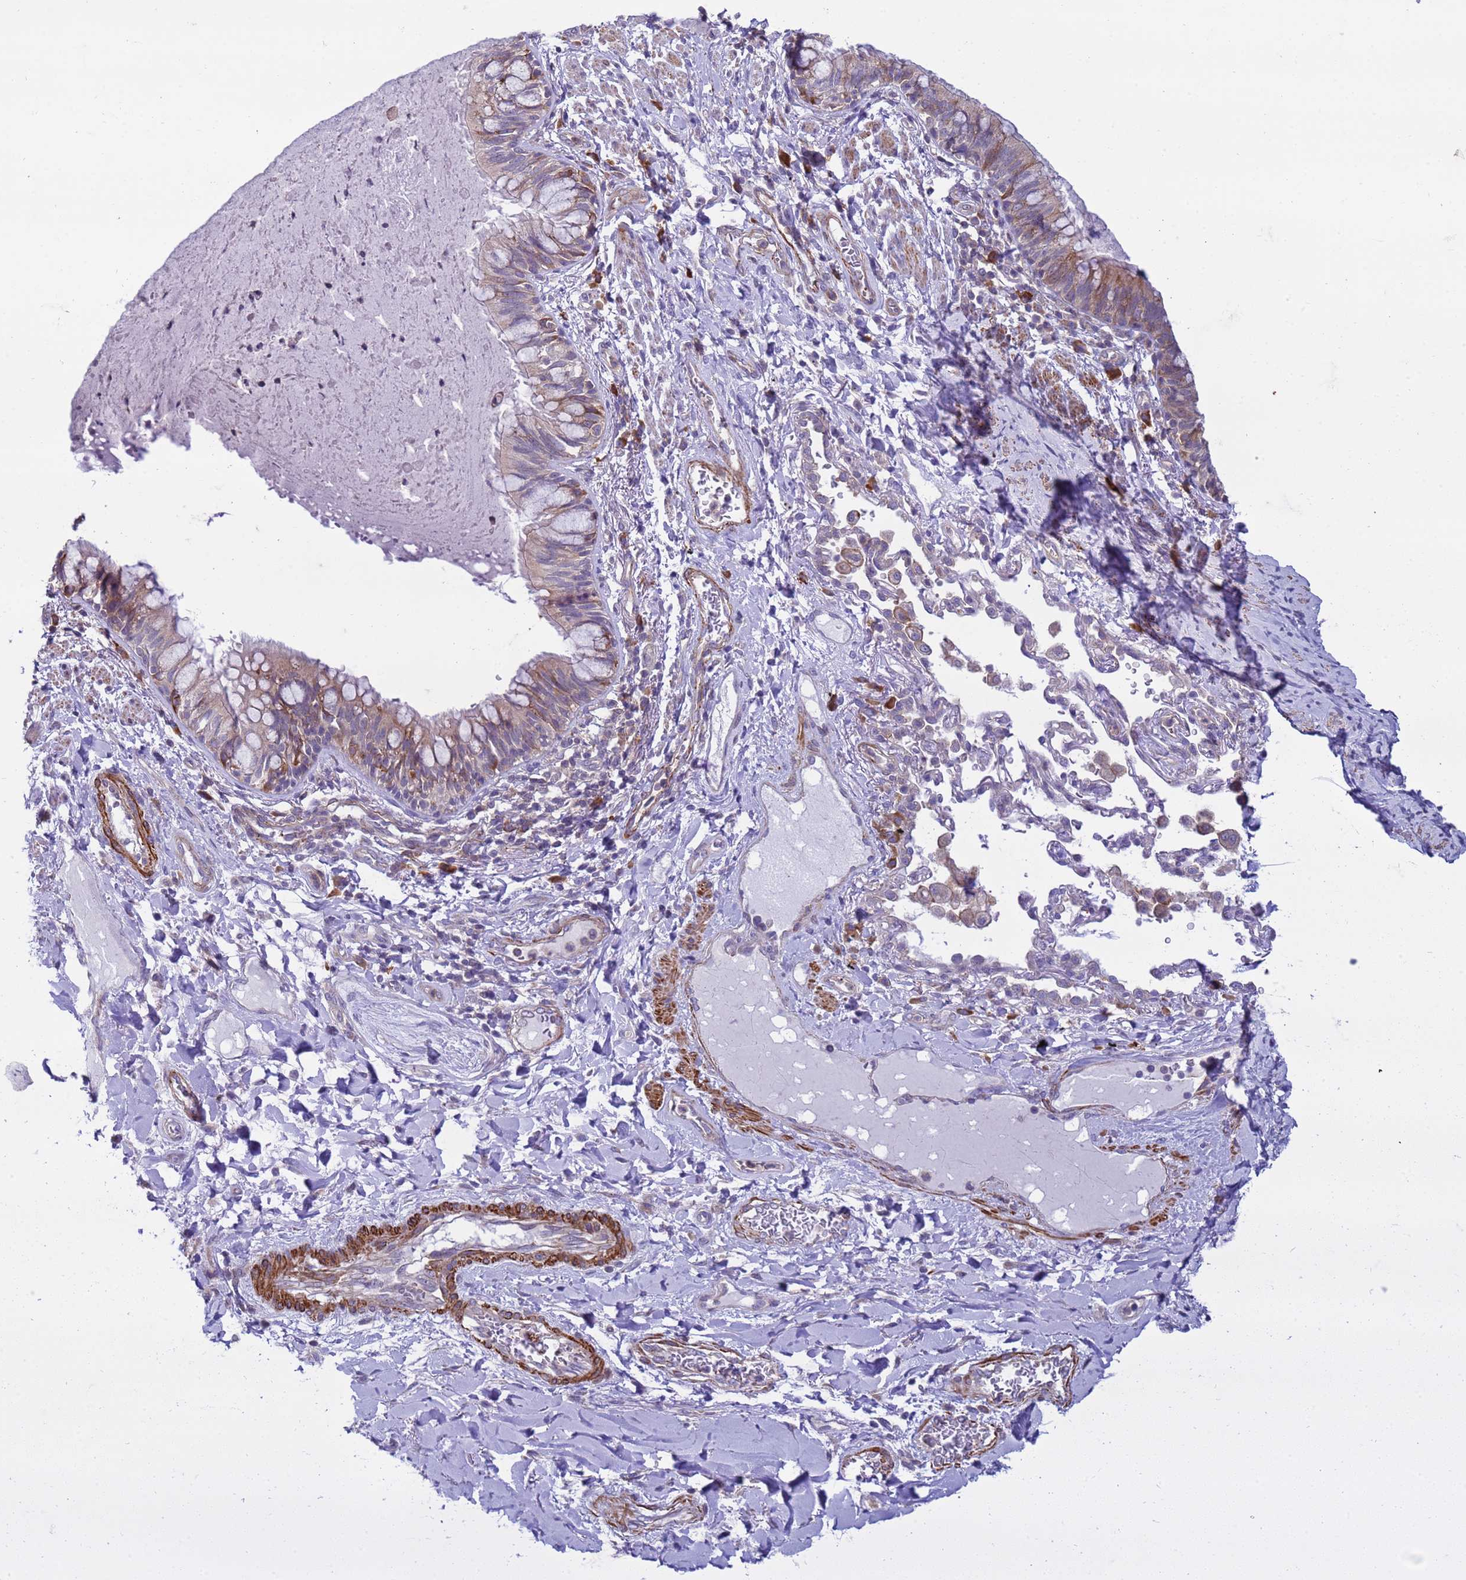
{"staining": {"intensity": "moderate", "quantity": ">75%", "location": "cytoplasmic/membranous"}, "tissue": "nasopharynx", "cell_type": "Respiratory epithelial cells", "image_type": "normal", "snomed": [{"axis": "morphology", "description": "Normal tissue, NOS"}, {"axis": "topography", "description": "Nasopharynx"}], "caption": "A micrograph of nasopharynx stained for a protein reveals moderate cytoplasmic/membranous brown staining in respiratory epithelial cells.", "gene": "GEN1", "patient": {"sex": "male", "age": 64}}